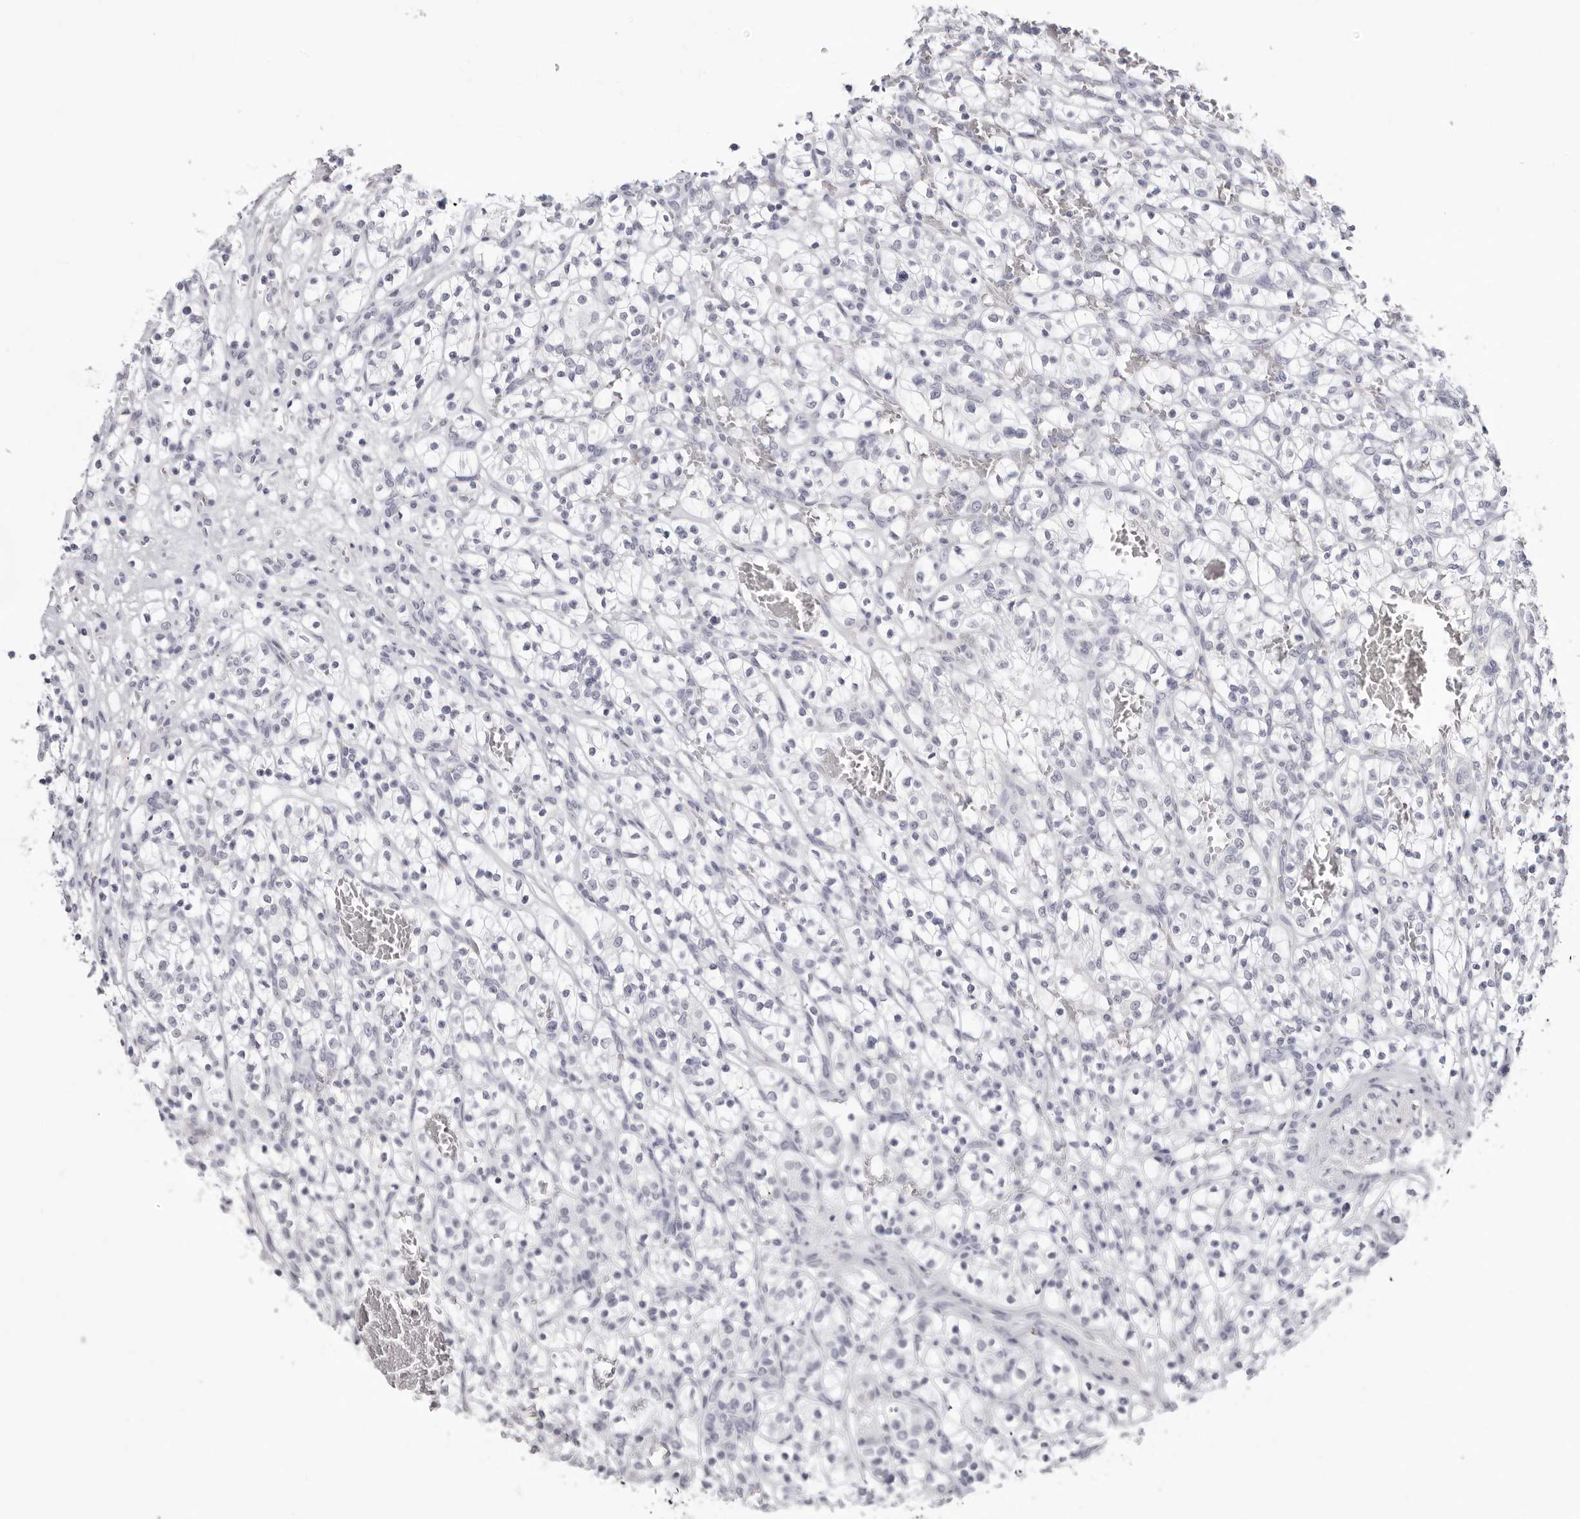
{"staining": {"intensity": "negative", "quantity": "none", "location": "none"}, "tissue": "renal cancer", "cell_type": "Tumor cells", "image_type": "cancer", "snomed": [{"axis": "morphology", "description": "Adenocarcinoma, NOS"}, {"axis": "topography", "description": "Kidney"}], "caption": "The histopathology image exhibits no significant expression in tumor cells of renal cancer.", "gene": "INSL3", "patient": {"sex": "female", "age": 57}}